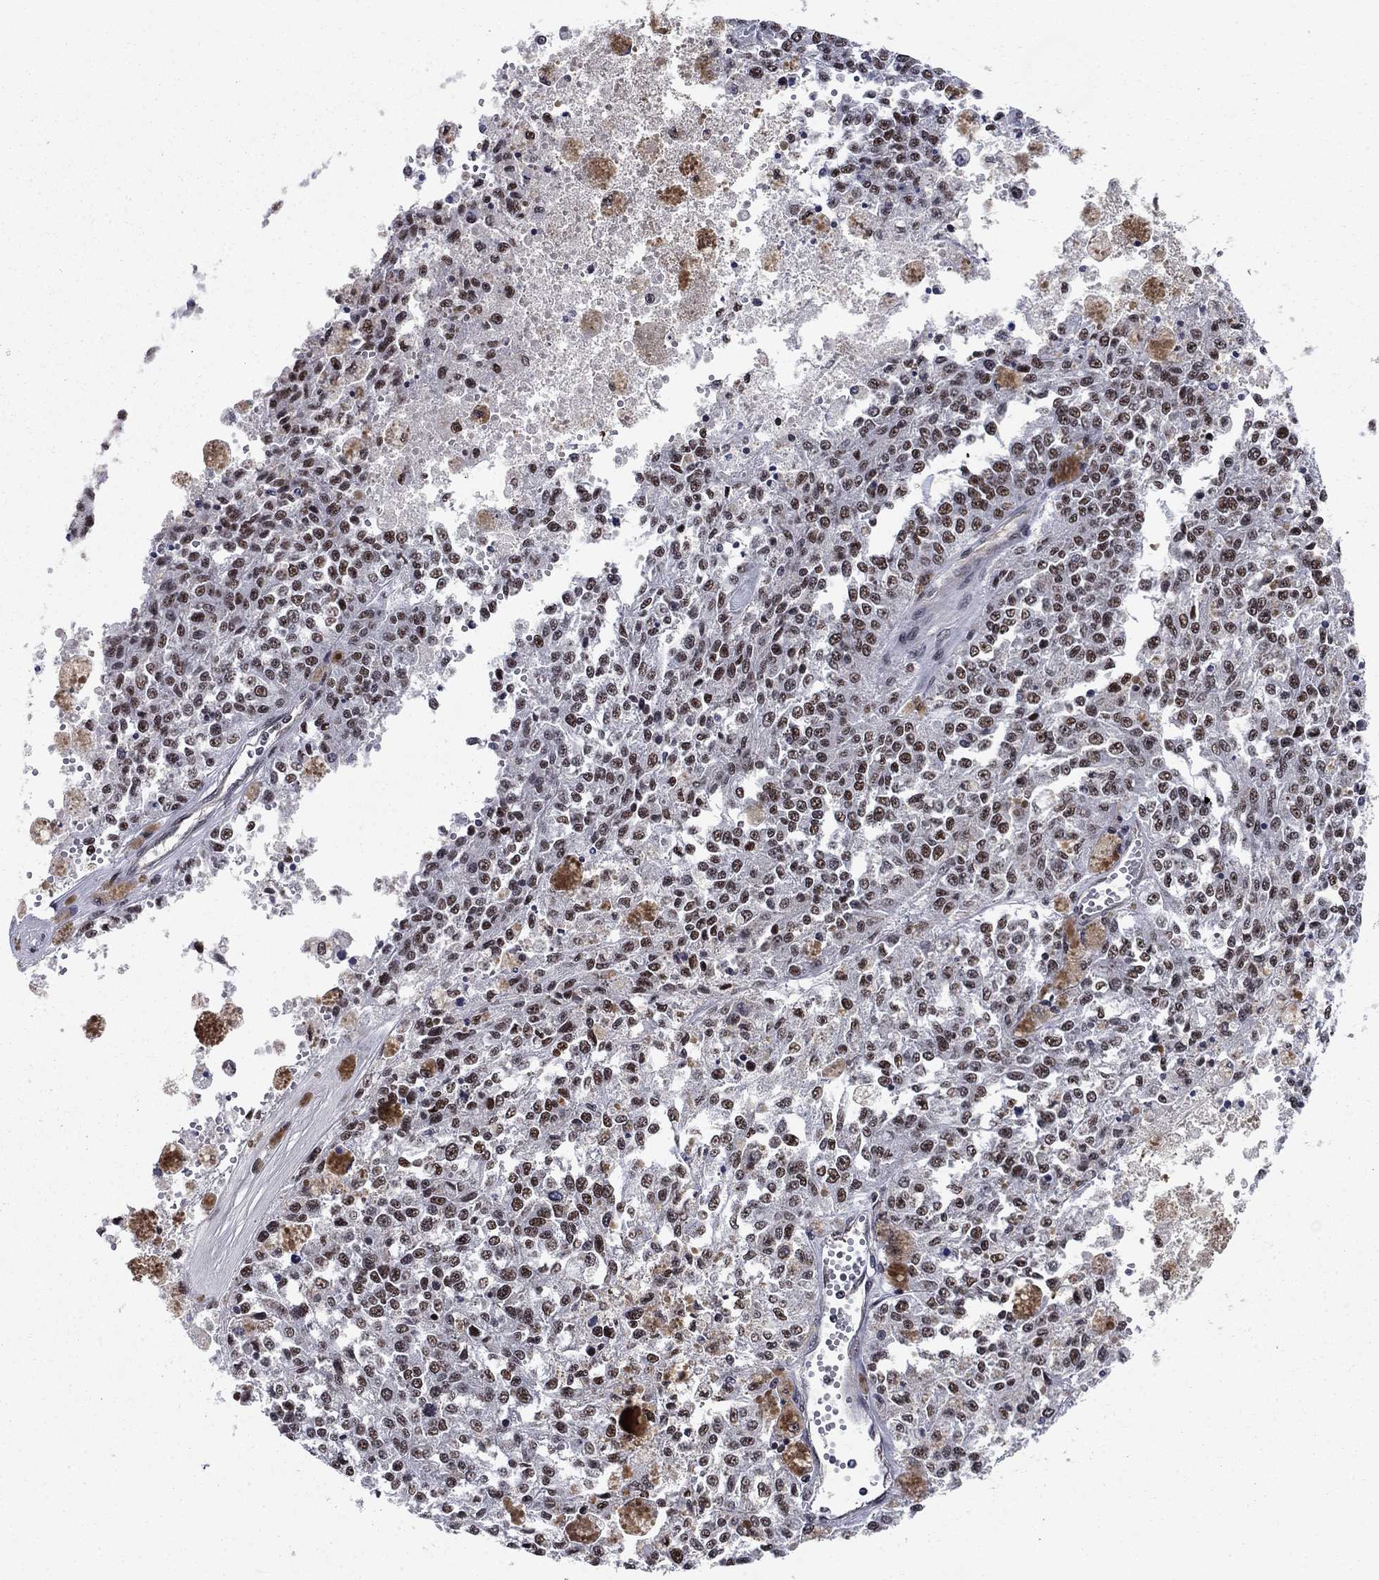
{"staining": {"intensity": "moderate", "quantity": "25%-75%", "location": "nuclear"}, "tissue": "melanoma", "cell_type": "Tumor cells", "image_type": "cancer", "snomed": [{"axis": "morphology", "description": "Malignant melanoma, Metastatic site"}, {"axis": "topography", "description": "Lymph node"}], "caption": "IHC of human melanoma reveals medium levels of moderate nuclear staining in approximately 25%-75% of tumor cells.", "gene": "RPRD1B", "patient": {"sex": "female", "age": 64}}